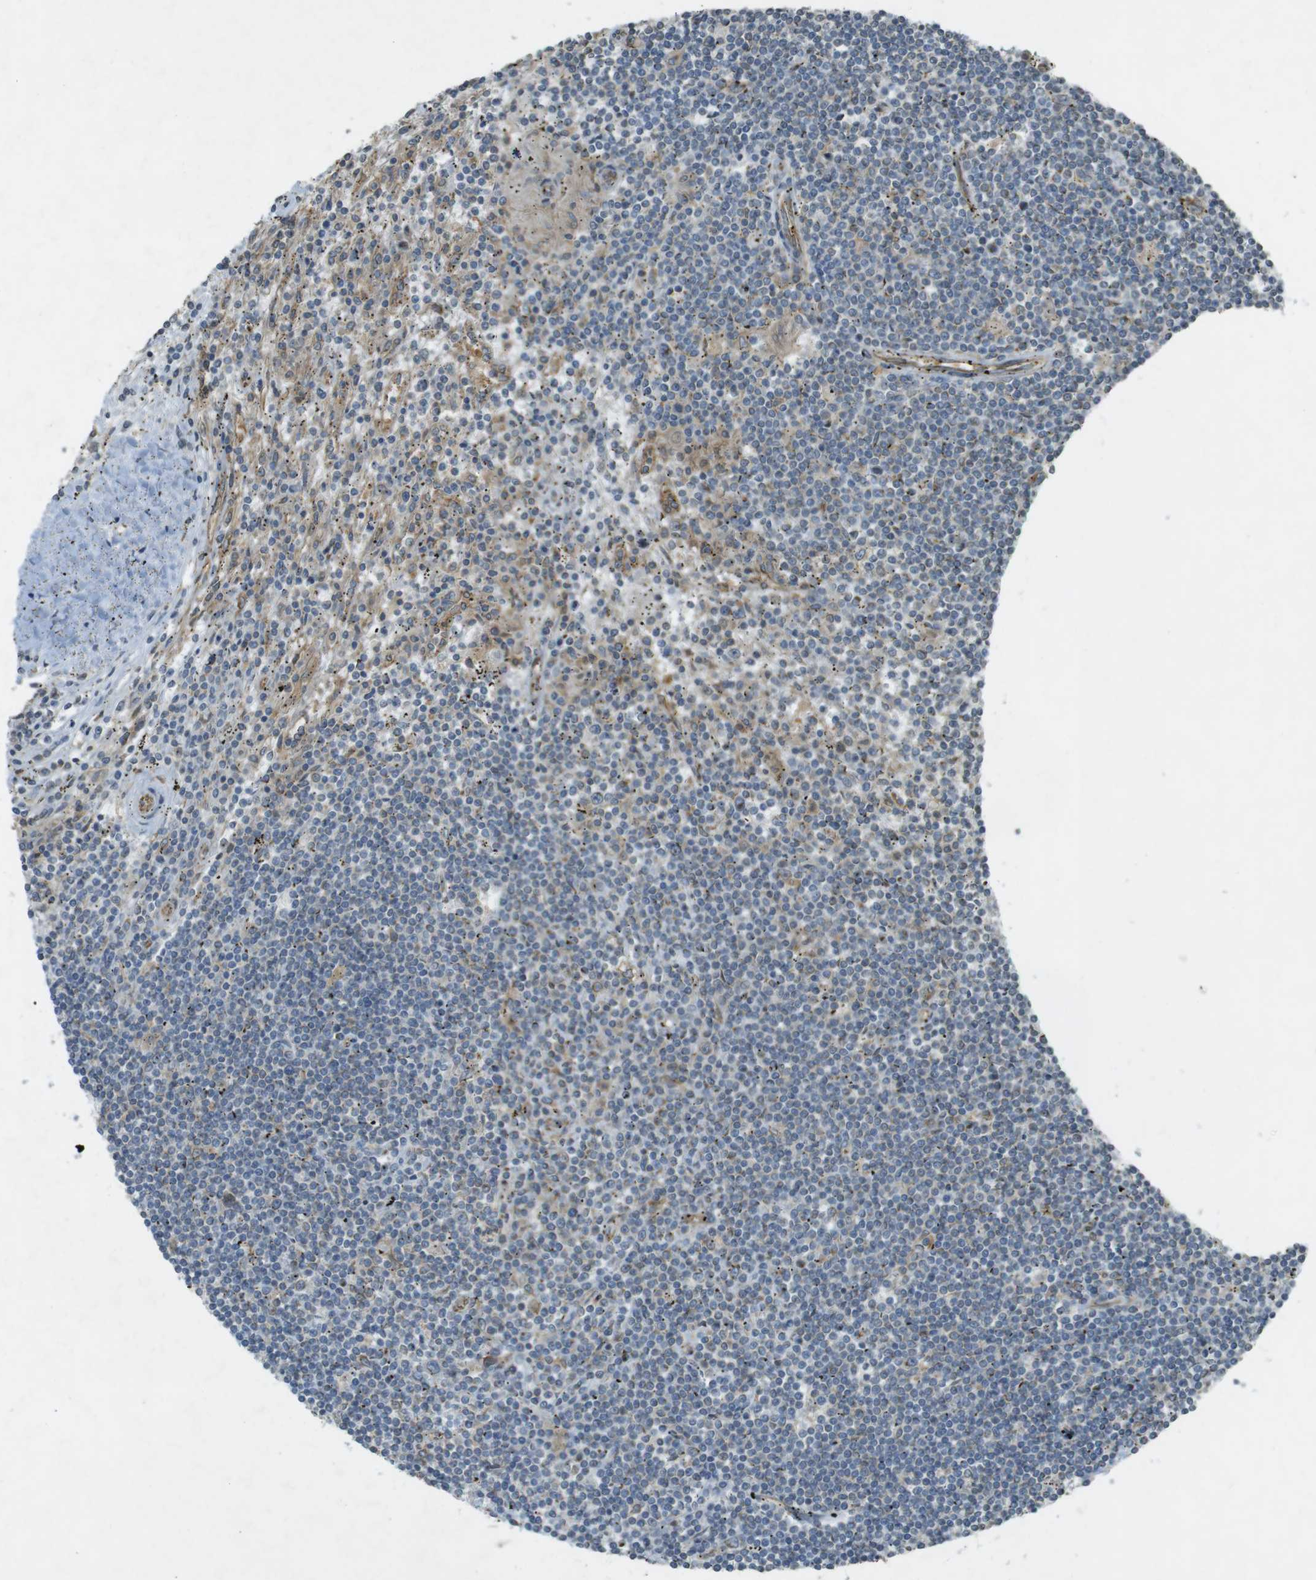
{"staining": {"intensity": "negative", "quantity": "none", "location": "none"}, "tissue": "lymphoma", "cell_type": "Tumor cells", "image_type": "cancer", "snomed": [{"axis": "morphology", "description": "Malignant lymphoma, non-Hodgkin's type, Low grade"}, {"axis": "topography", "description": "Spleen"}], "caption": "This is a photomicrograph of immunohistochemistry (IHC) staining of lymphoma, which shows no expression in tumor cells. Brightfield microscopy of IHC stained with DAB (3,3'-diaminobenzidine) (brown) and hematoxylin (blue), captured at high magnification.", "gene": "KIF5B", "patient": {"sex": "male", "age": 76}}